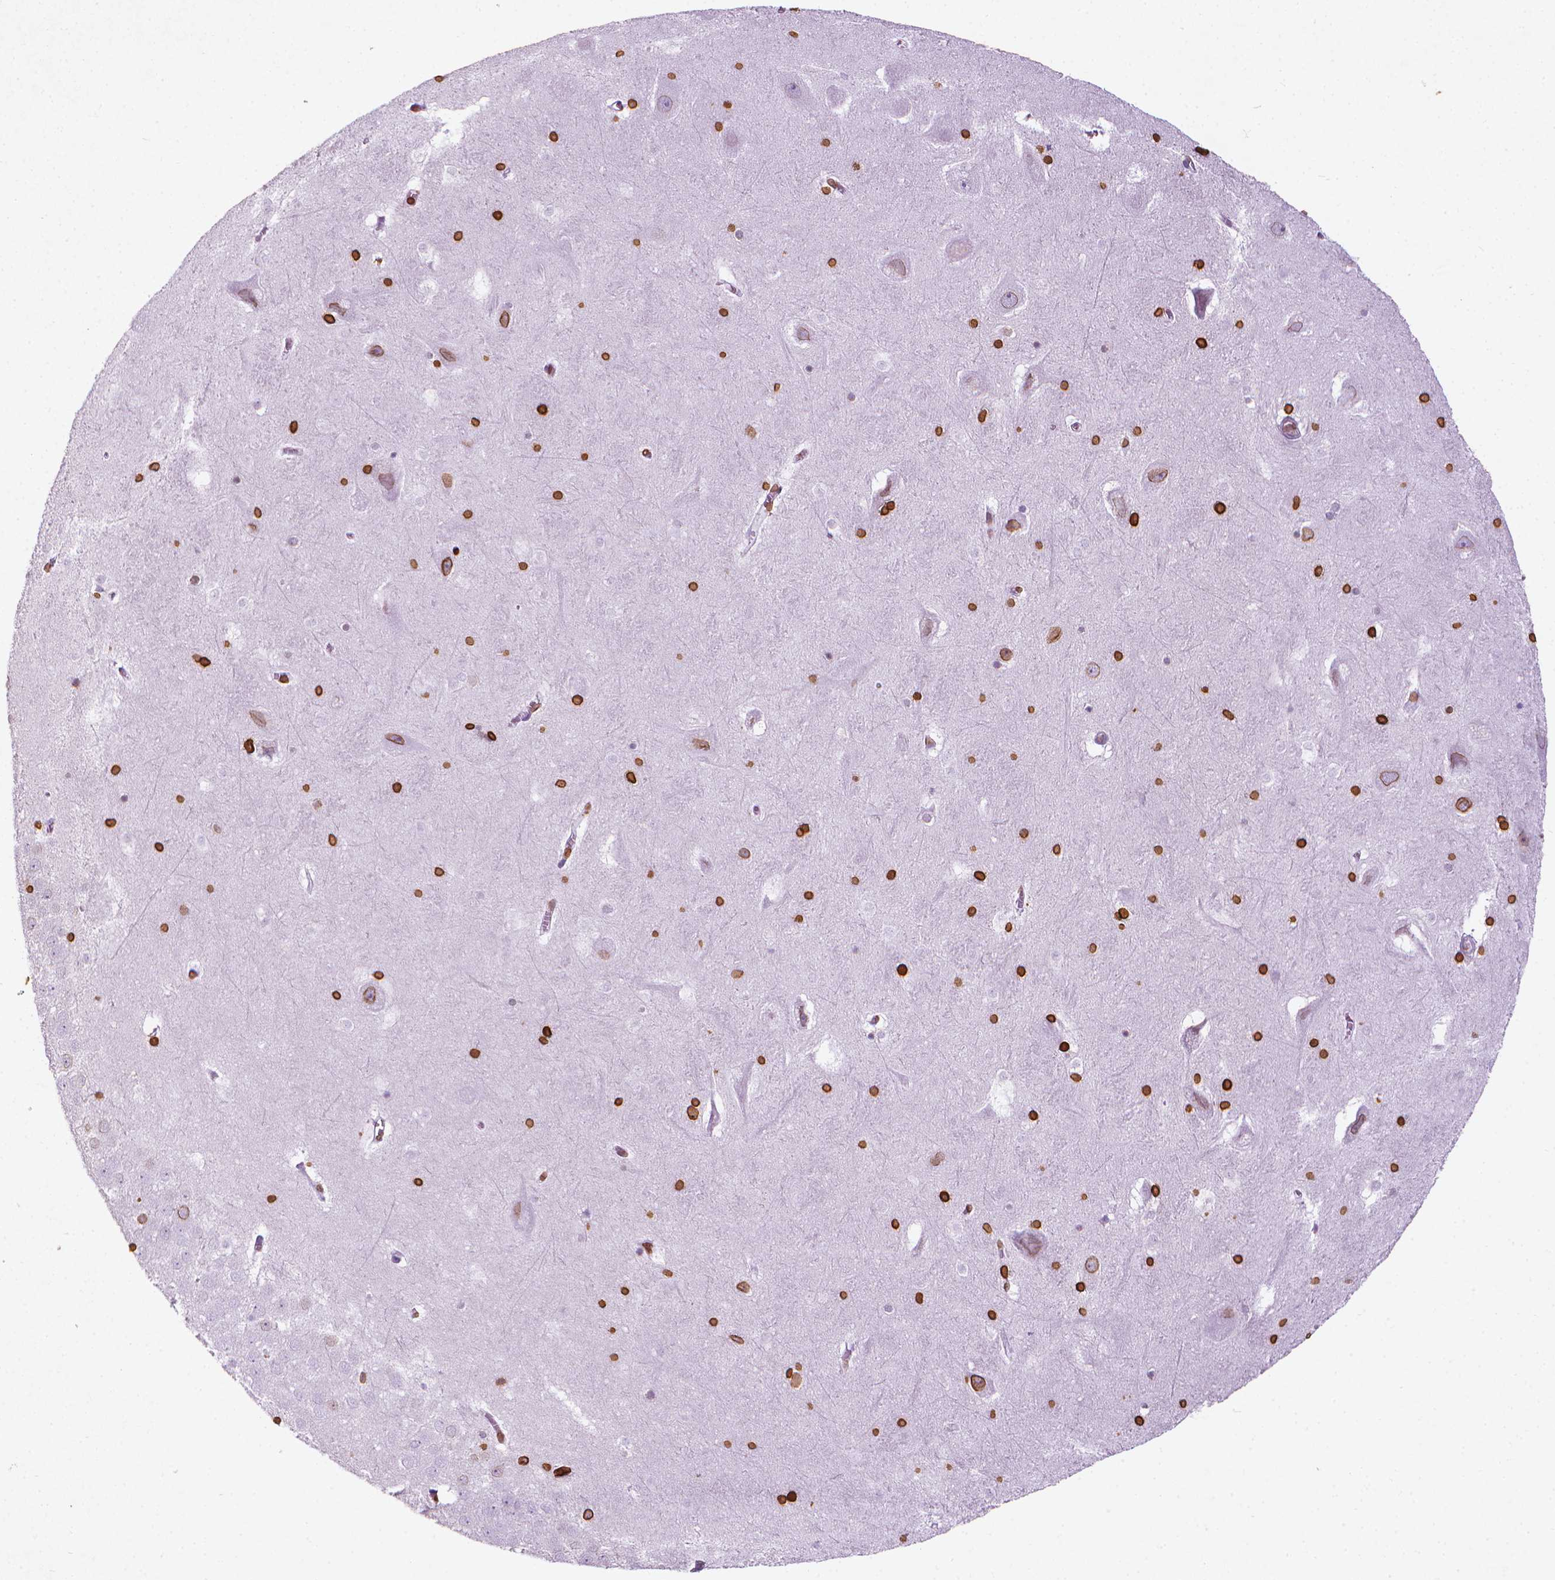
{"staining": {"intensity": "strong", "quantity": "25%-75%", "location": "cytoplasmic/membranous,nuclear"}, "tissue": "hippocampus", "cell_type": "Glial cells", "image_type": "normal", "snomed": [{"axis": "morphology", "description": "Normal tissue, NOS"}, {"axis": "topography", "description": "Hippocampus"}], "caption": "Glial cells display high levels of strong cytoplasmic/membranous,nuclear positivity in approximately 25%-75% of cells in normal human hippocampus. The protein of interest is stained brown, and the nuclei are stained in blue (DAB (3,3'-diaminobenzidine) IHC with brightfield microscopy, high magnification).", "gene": "LMNB1", "patient": {"sex": "male", "age": 45}}